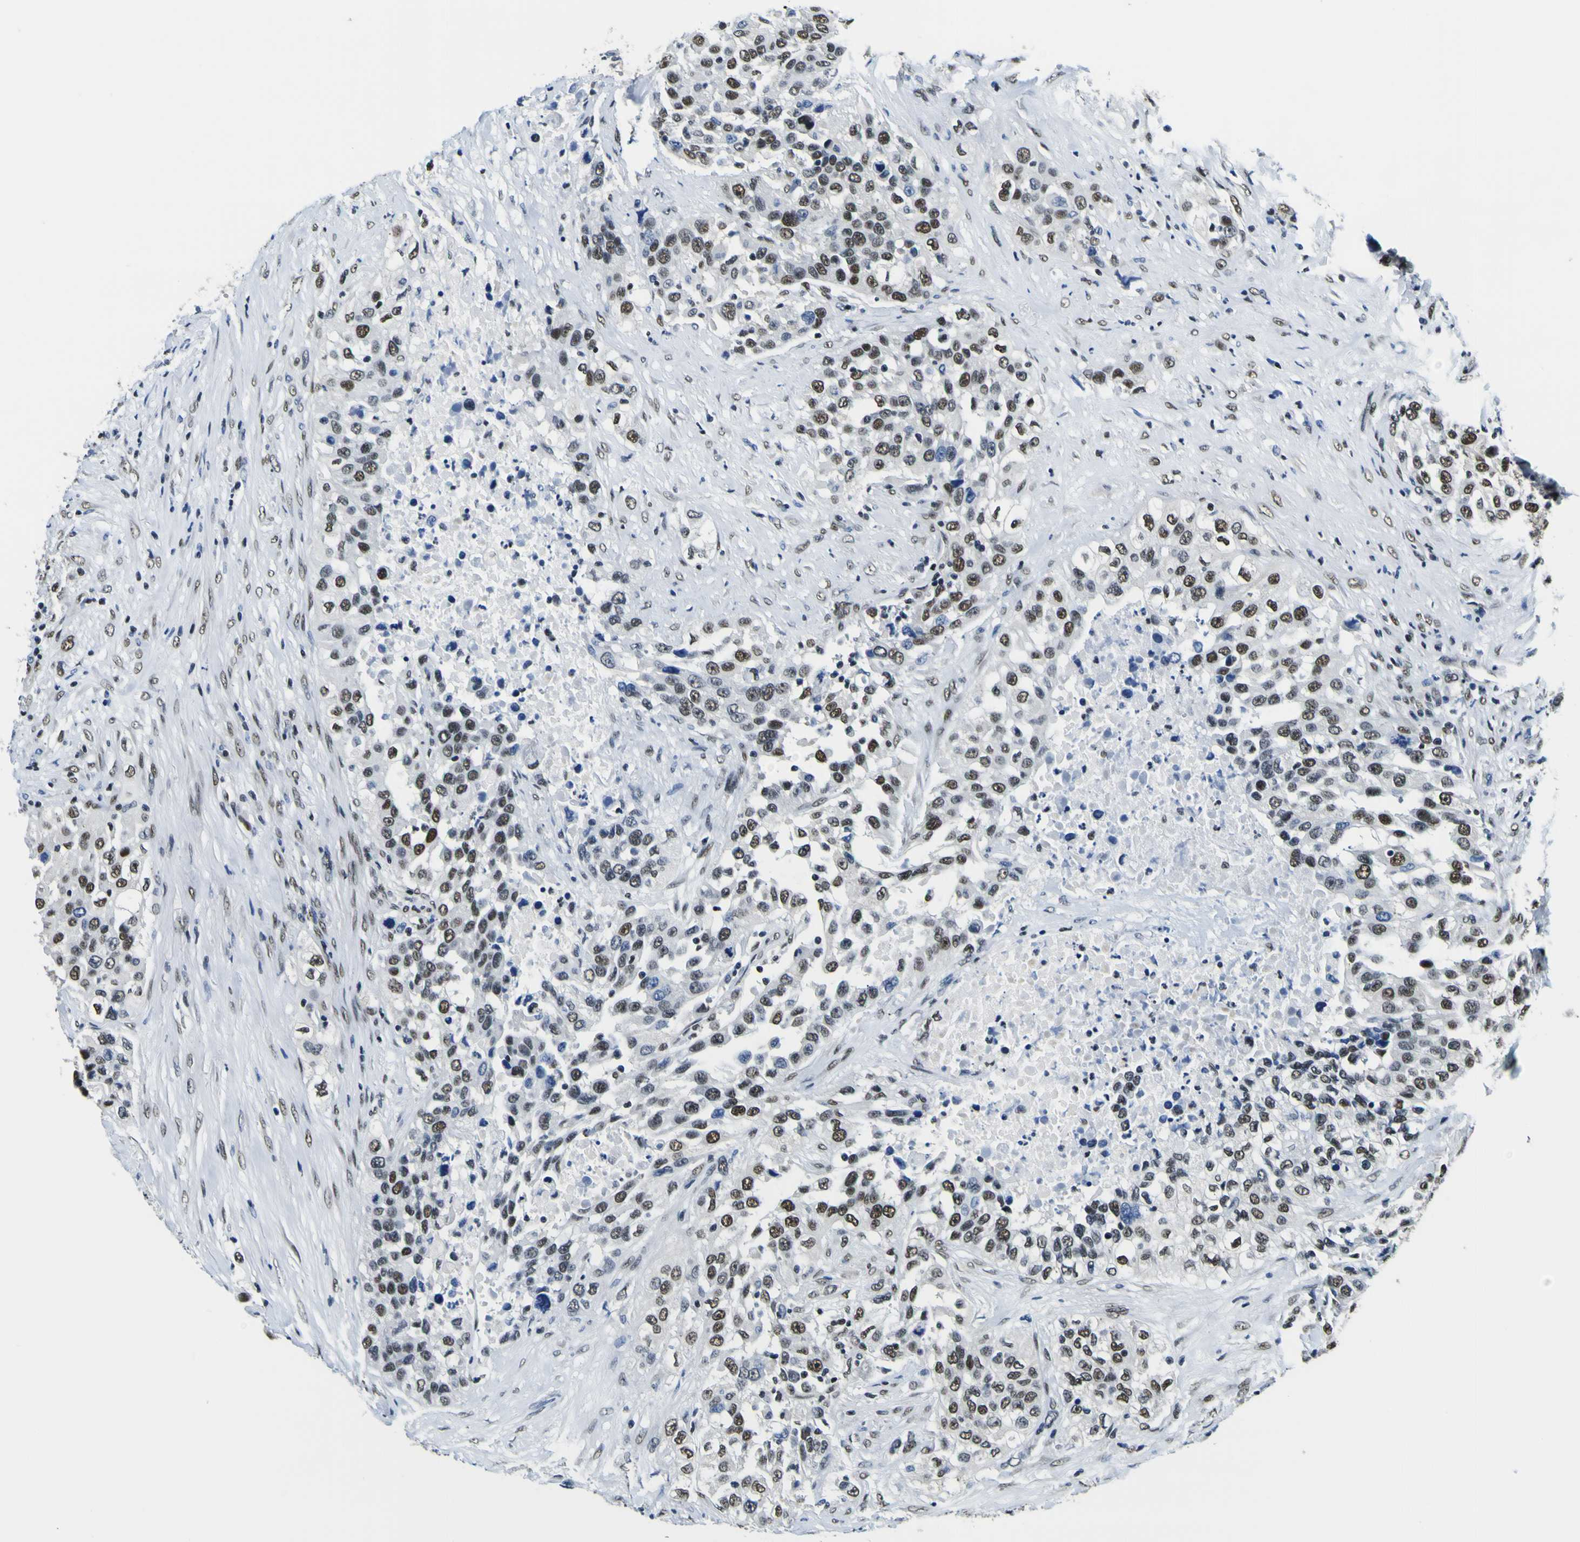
{"staining": {"intensity": "strong", "quantity": ">75%", "location": "nuclear"}, "tissue": "urothelial cancer", "cell_type": "Tumor cells", "image_type": "cancer", "snomed": [{"axis": "morphology", "description": "Urothelial carcinoma, High grade"}, {"axis": "topography", "description": "Urinary bladder"}], "caption": "A micrograph of human urothelial cancer stained for a protein displays strong nuclear brown staining in tumor cells.", "gene": "SP1", "patient": {"sex": "female", "age": 80}}